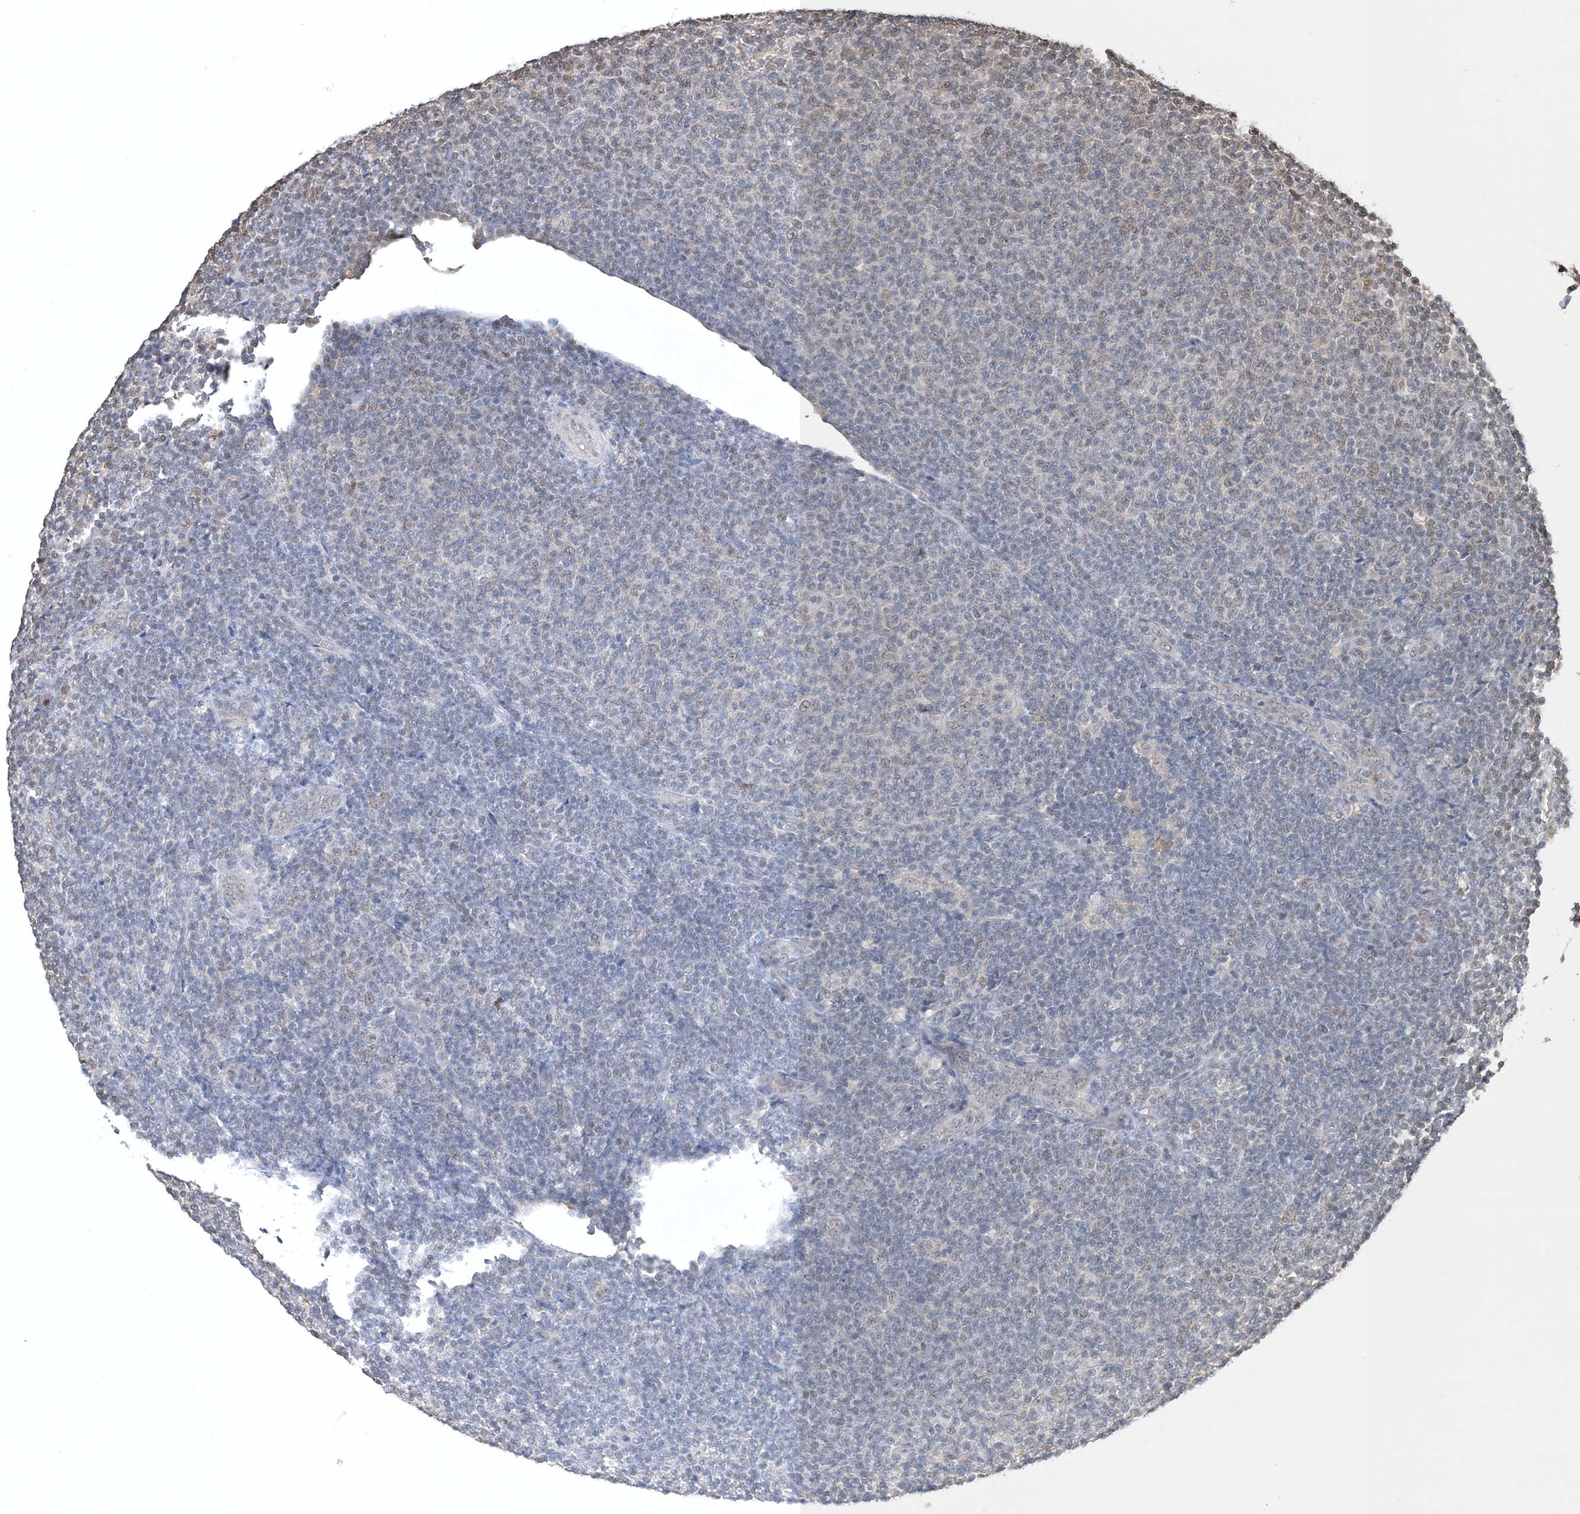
{"staining": {"intensity": "weak", "quantity": "<25%", "location": "nuclear"}, "tissue": "lymphoma", "cell_type": "Tumor cells", "image_type": "cancer", "snomed": [{"axis": "morphology", "description": "Malignant lymphoma, non-Hodgkin's type, Low grade"}, {"axis": "topography", "description": "Lymph node"}], "caption": "Malignant lymphoma, non-Hodgkin's type (low-grade) stained for a protein using immunohistochemistry reveals no staining tumor cells.", "gene": "HSPA1A", "patient": {"sex": "male", "age": 66}}